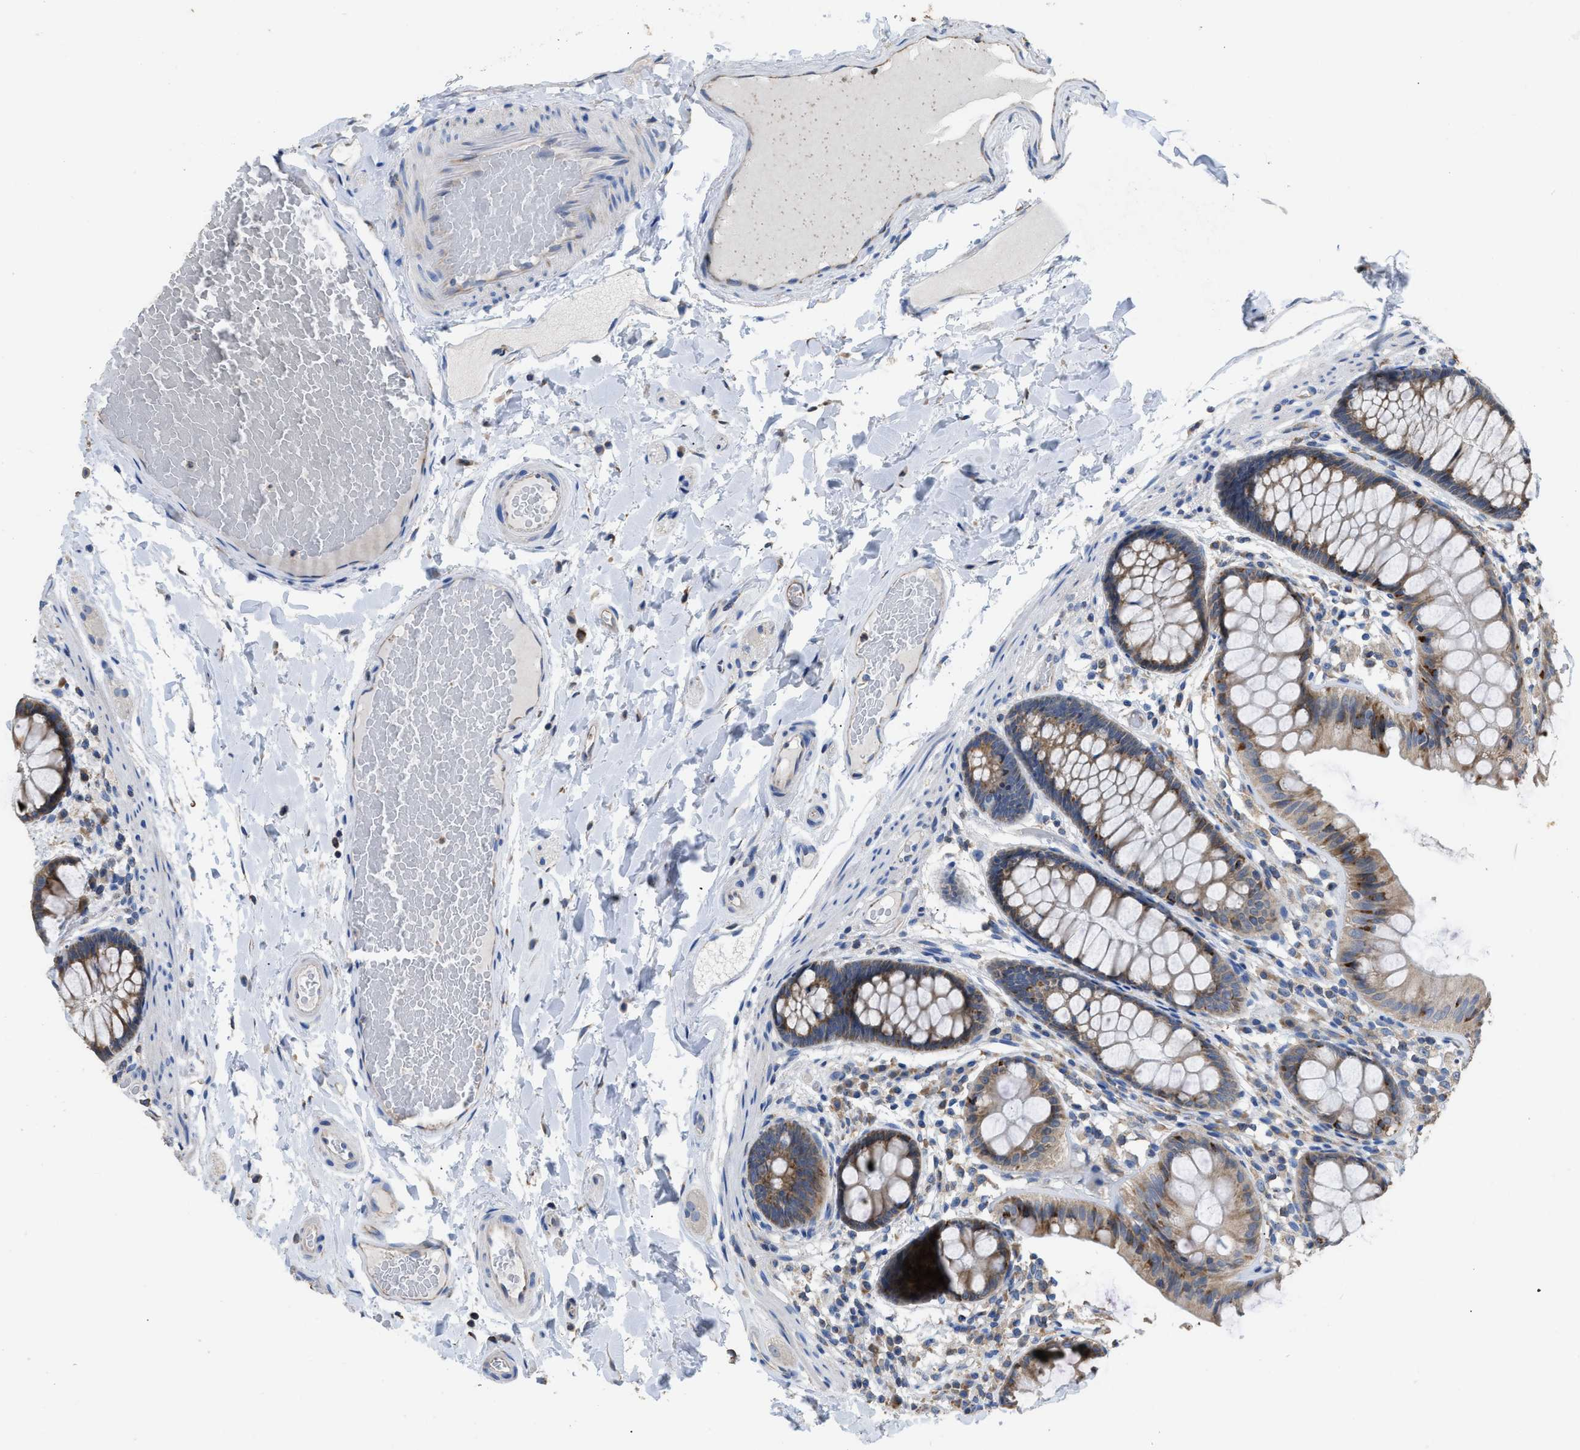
{"staining": {"intensity": "weak", "quantity": ">75%", "location": "cytoplasmic/membranous"}, "tissue": "colon", "cell_type": "Endothelial cells", "image_type": "normal", "snomed": [{"axis": "morphology", "description": "Normal tissue, NOS"}, {"axis": "topography", "description": "Colon"}], "caption": "High-power microscopy captured an immunohistochemistry (IHC) photomicrograph of normal colon, revealing weak cytoplasmic/membranous staining in about >75% of endothelial cells.", "gene": "AK2", "patient": {"sex": "female", "age": 56}}